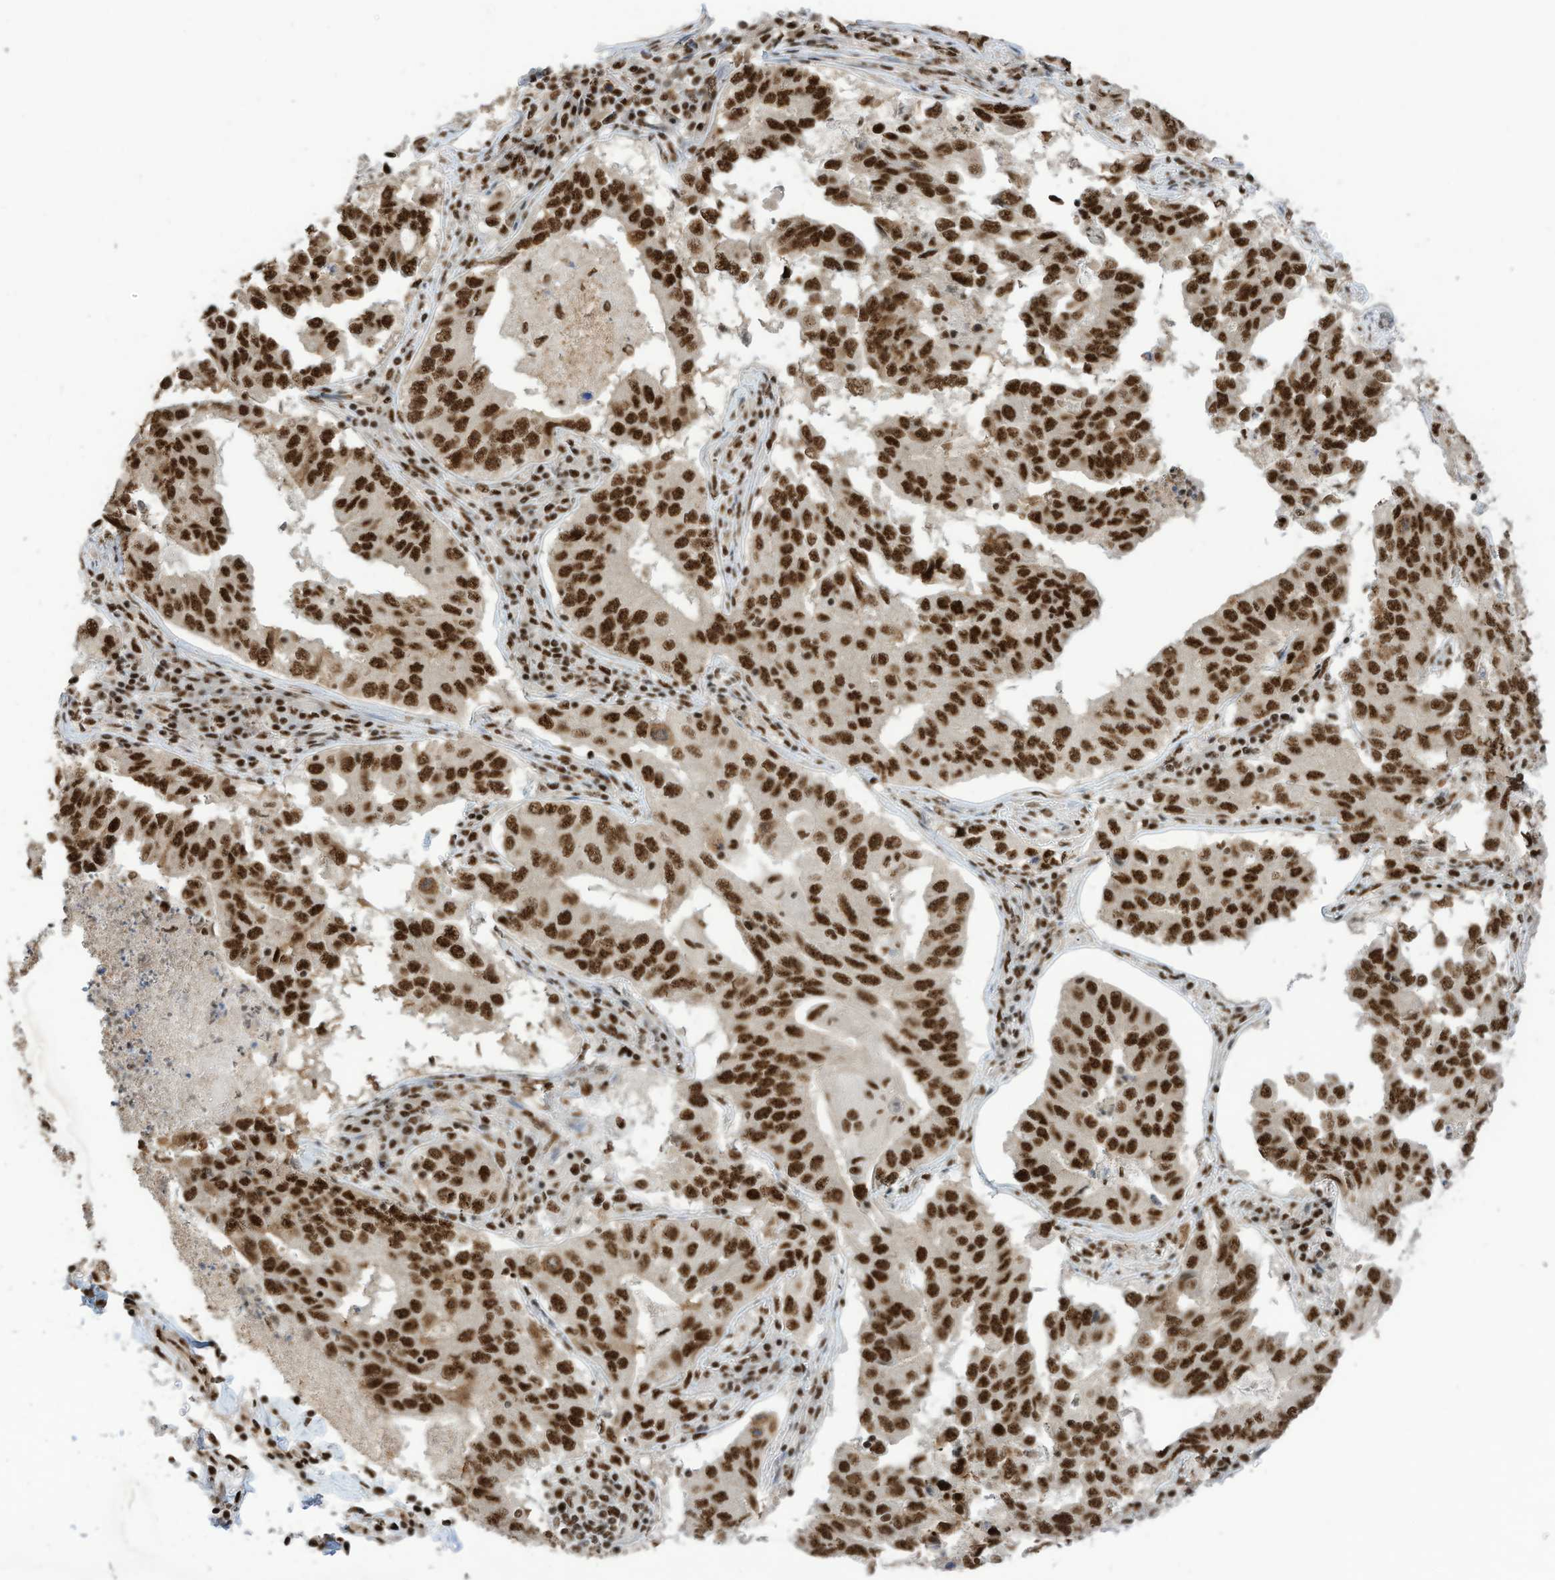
{"staining": {"intensity": "strong", "quantity": ">75%", "location": "nuclear"}, "tissue": "lung cancer", "cell_type": "Tumor cells", "image_type": "cancer", "snomed": [{"axis": "morphology", "description": "Adenocarcinoma, NOS"}, {"axis": "topography", "description": "Lung"}], "caption": "Immunohistochemistry staining of lung cancer, which shows high levels of strong nuclear expression in about >75% of tumor cells indicating strong nuclear protein positivity. The staining was performed using DAB (brown) for protein detection and nuclei were counterstained in hematoxylin (blue).", "gene": "SF3A3", "patient": {"sex": "female", "age": 51}}